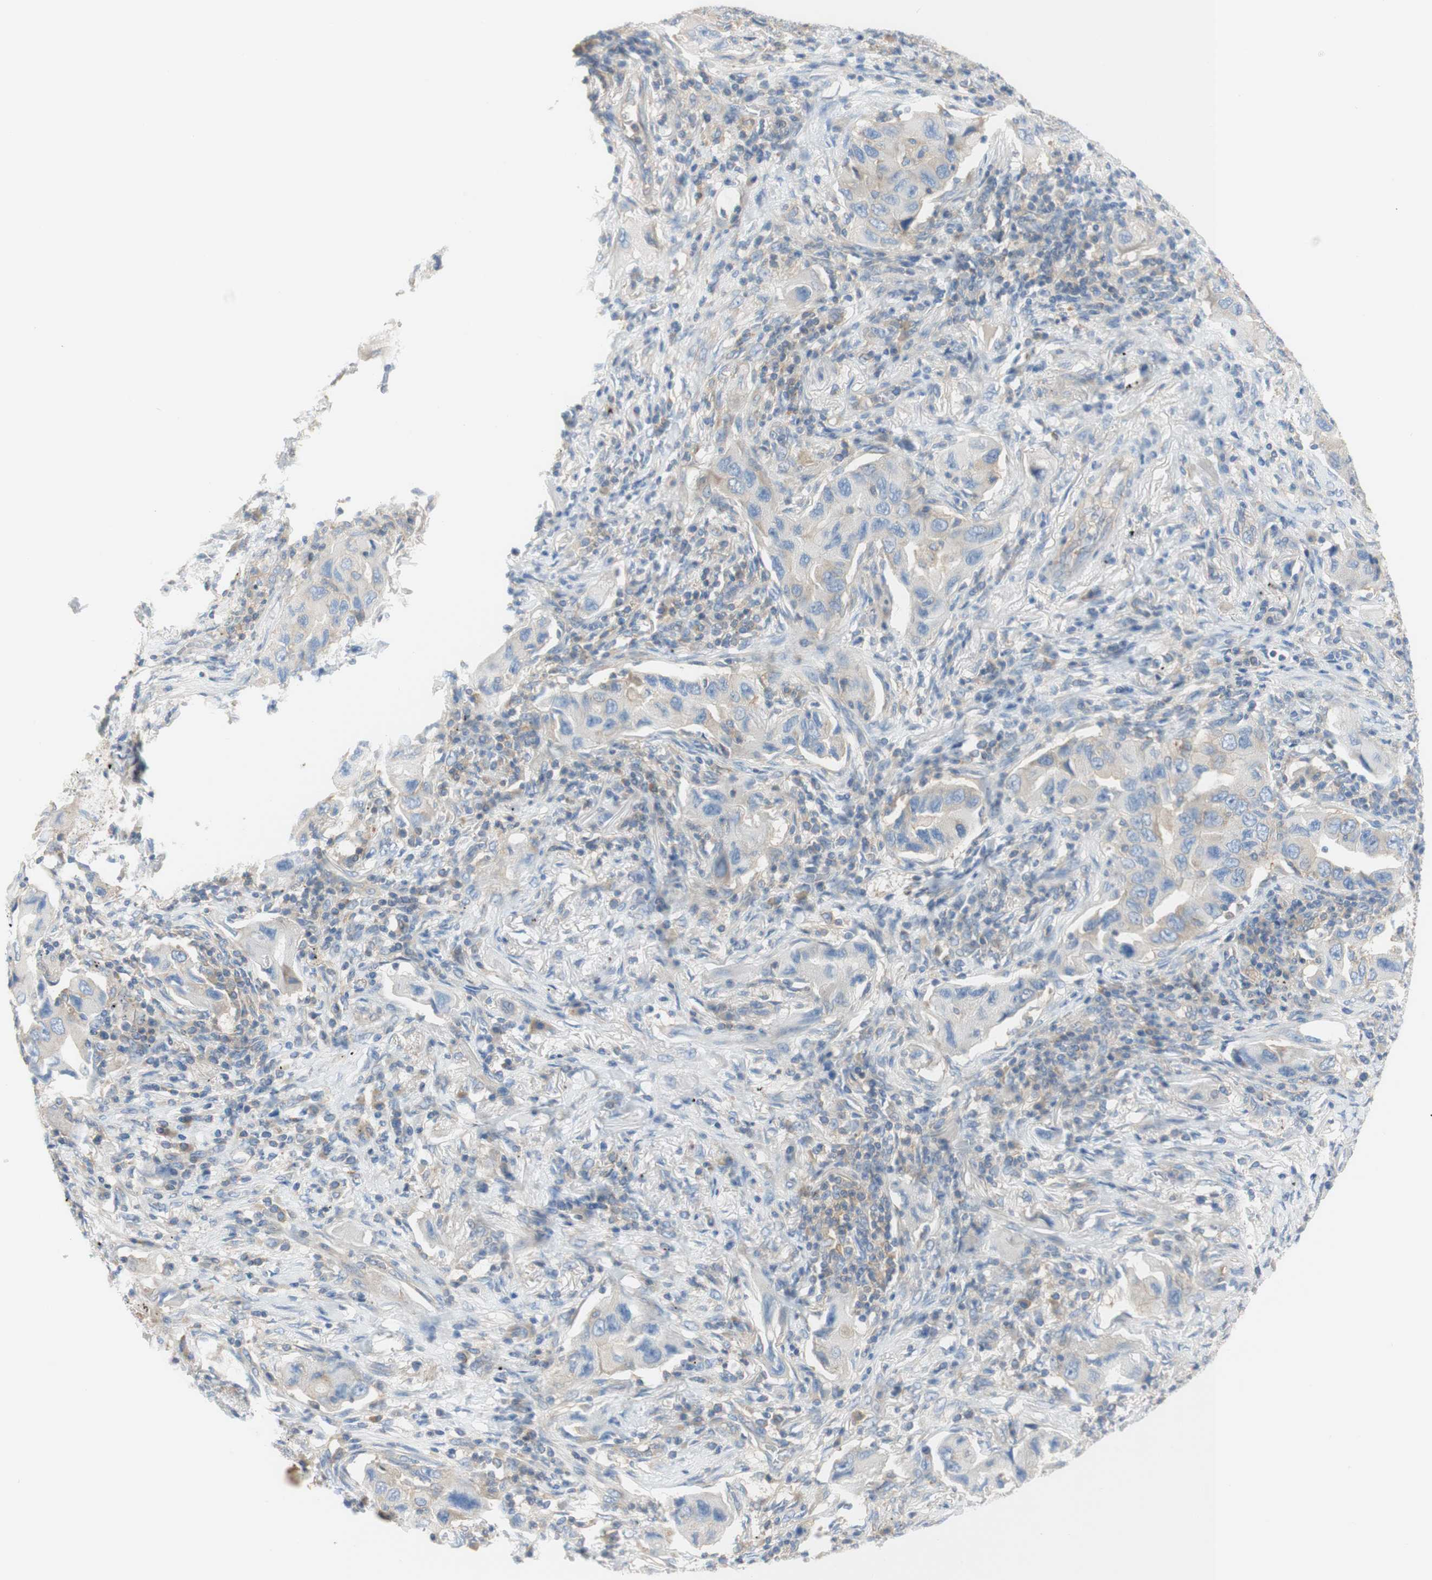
{"staining": {"intensity": "negative", "quantity": "none", "location": "none"}, "tissue": "lung cancer", "cell_type": "Tumor cells", "image_type": "cancer", "snomed": [{"axis": "morphology", "description": "Adenocarcinoma, NOS"}, {"axis": "topography", "description": "Lung"}], "caption": "Tumor cells are negative for protein expression in human lung cancer (adenocarcinoma).", "gene": "ATP2B1", "patient": {"sex": "female", "age": 65}}